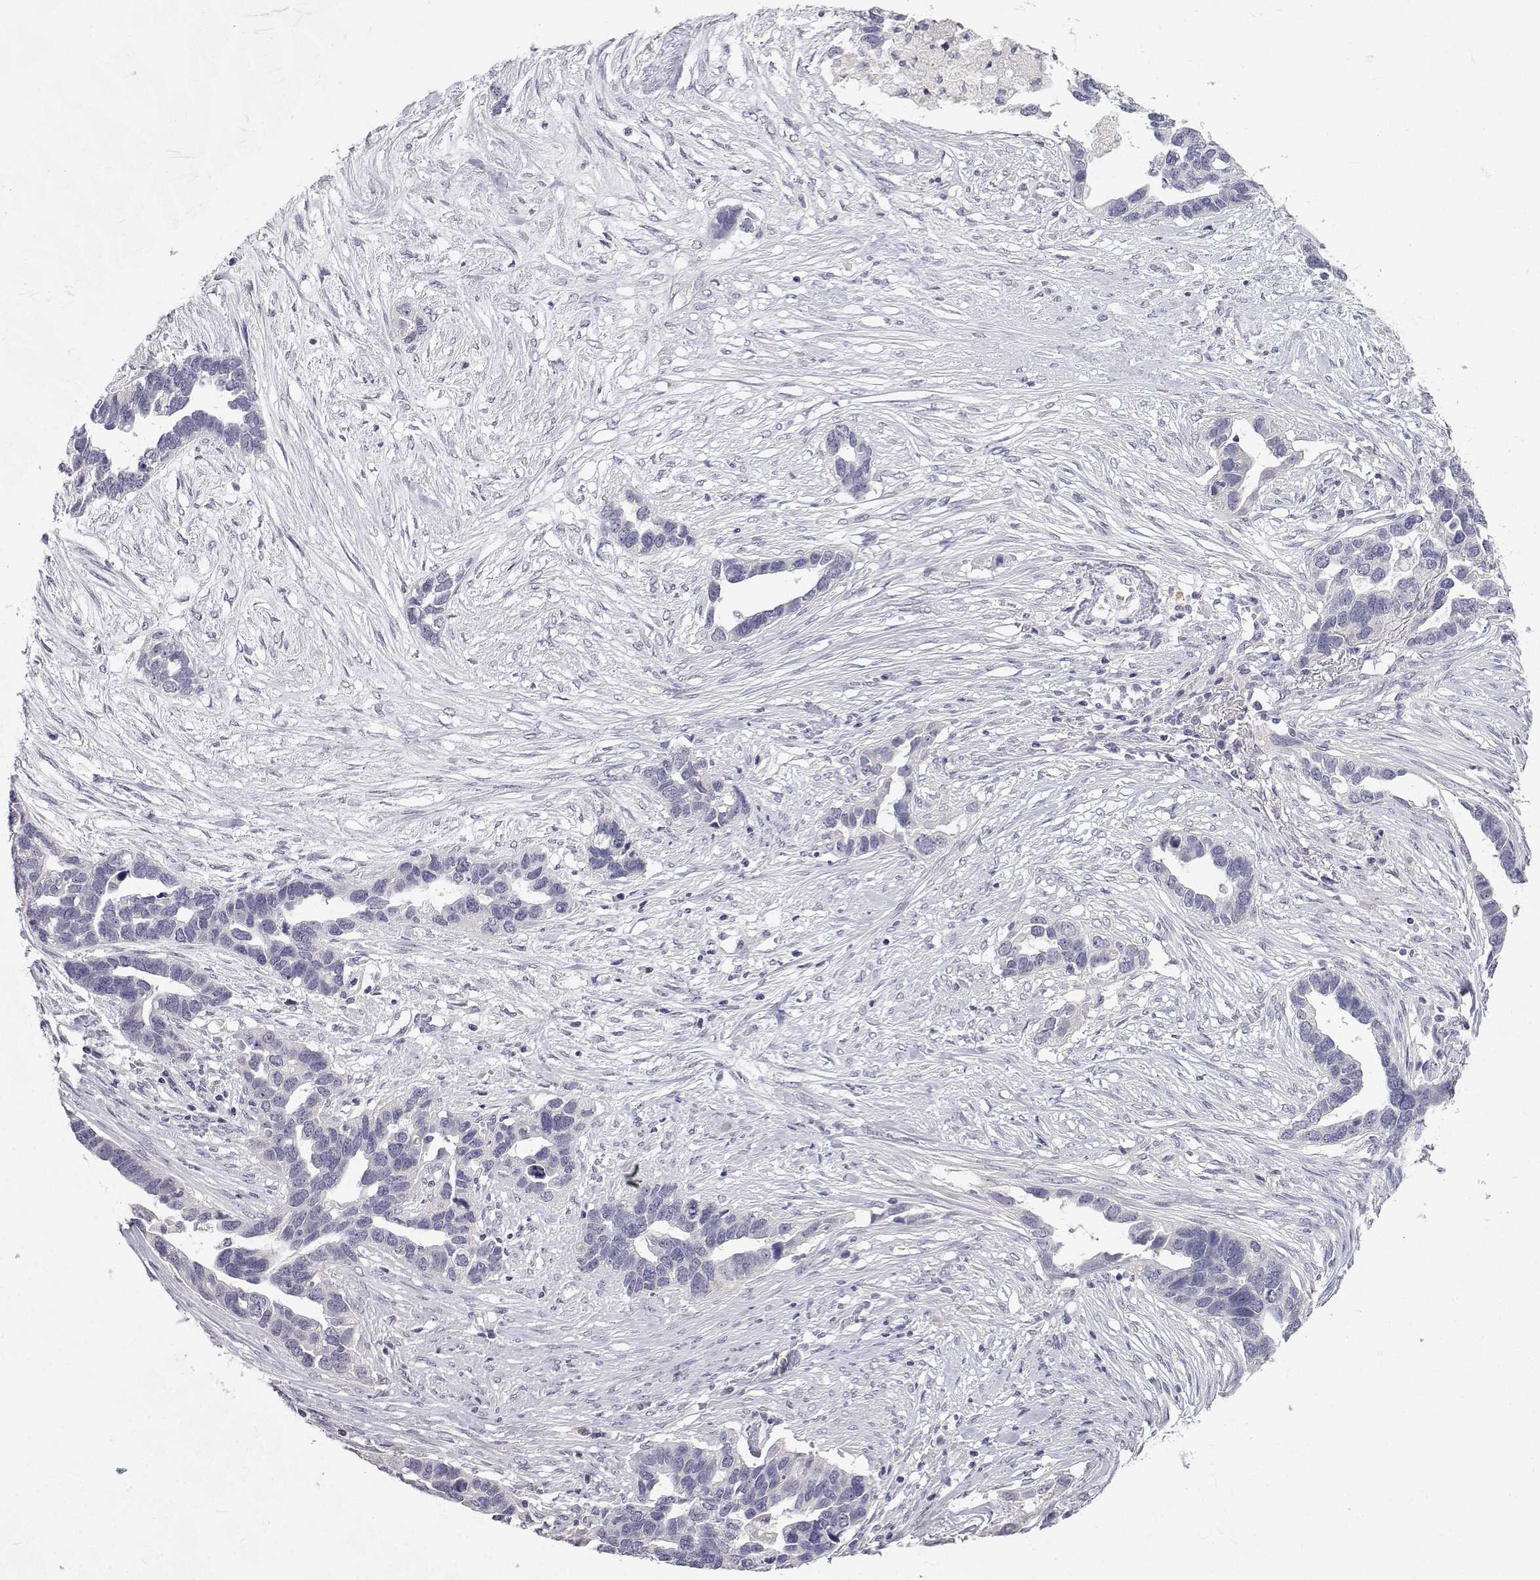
{"staining": {"intensity": "negative", "quantity": "none", "location": "none"}, "tissue": "ovarian cancer", "cell_type": "Tumor cells", "image_type": "cancer", "snomed": [{"axis": "morphology", "description": "Cystadenocarcinoma, serous, NOS"}, {"axis": "topography", "description": "Ovary"}], "caption": "Immunohistochemical staining of human ovarian cancer (serous cystadenocarcinoma) shows no significant positivity in tumor cells.", "gene": "SLC6A3", "patient": {"sex": "female", "age": 54}}